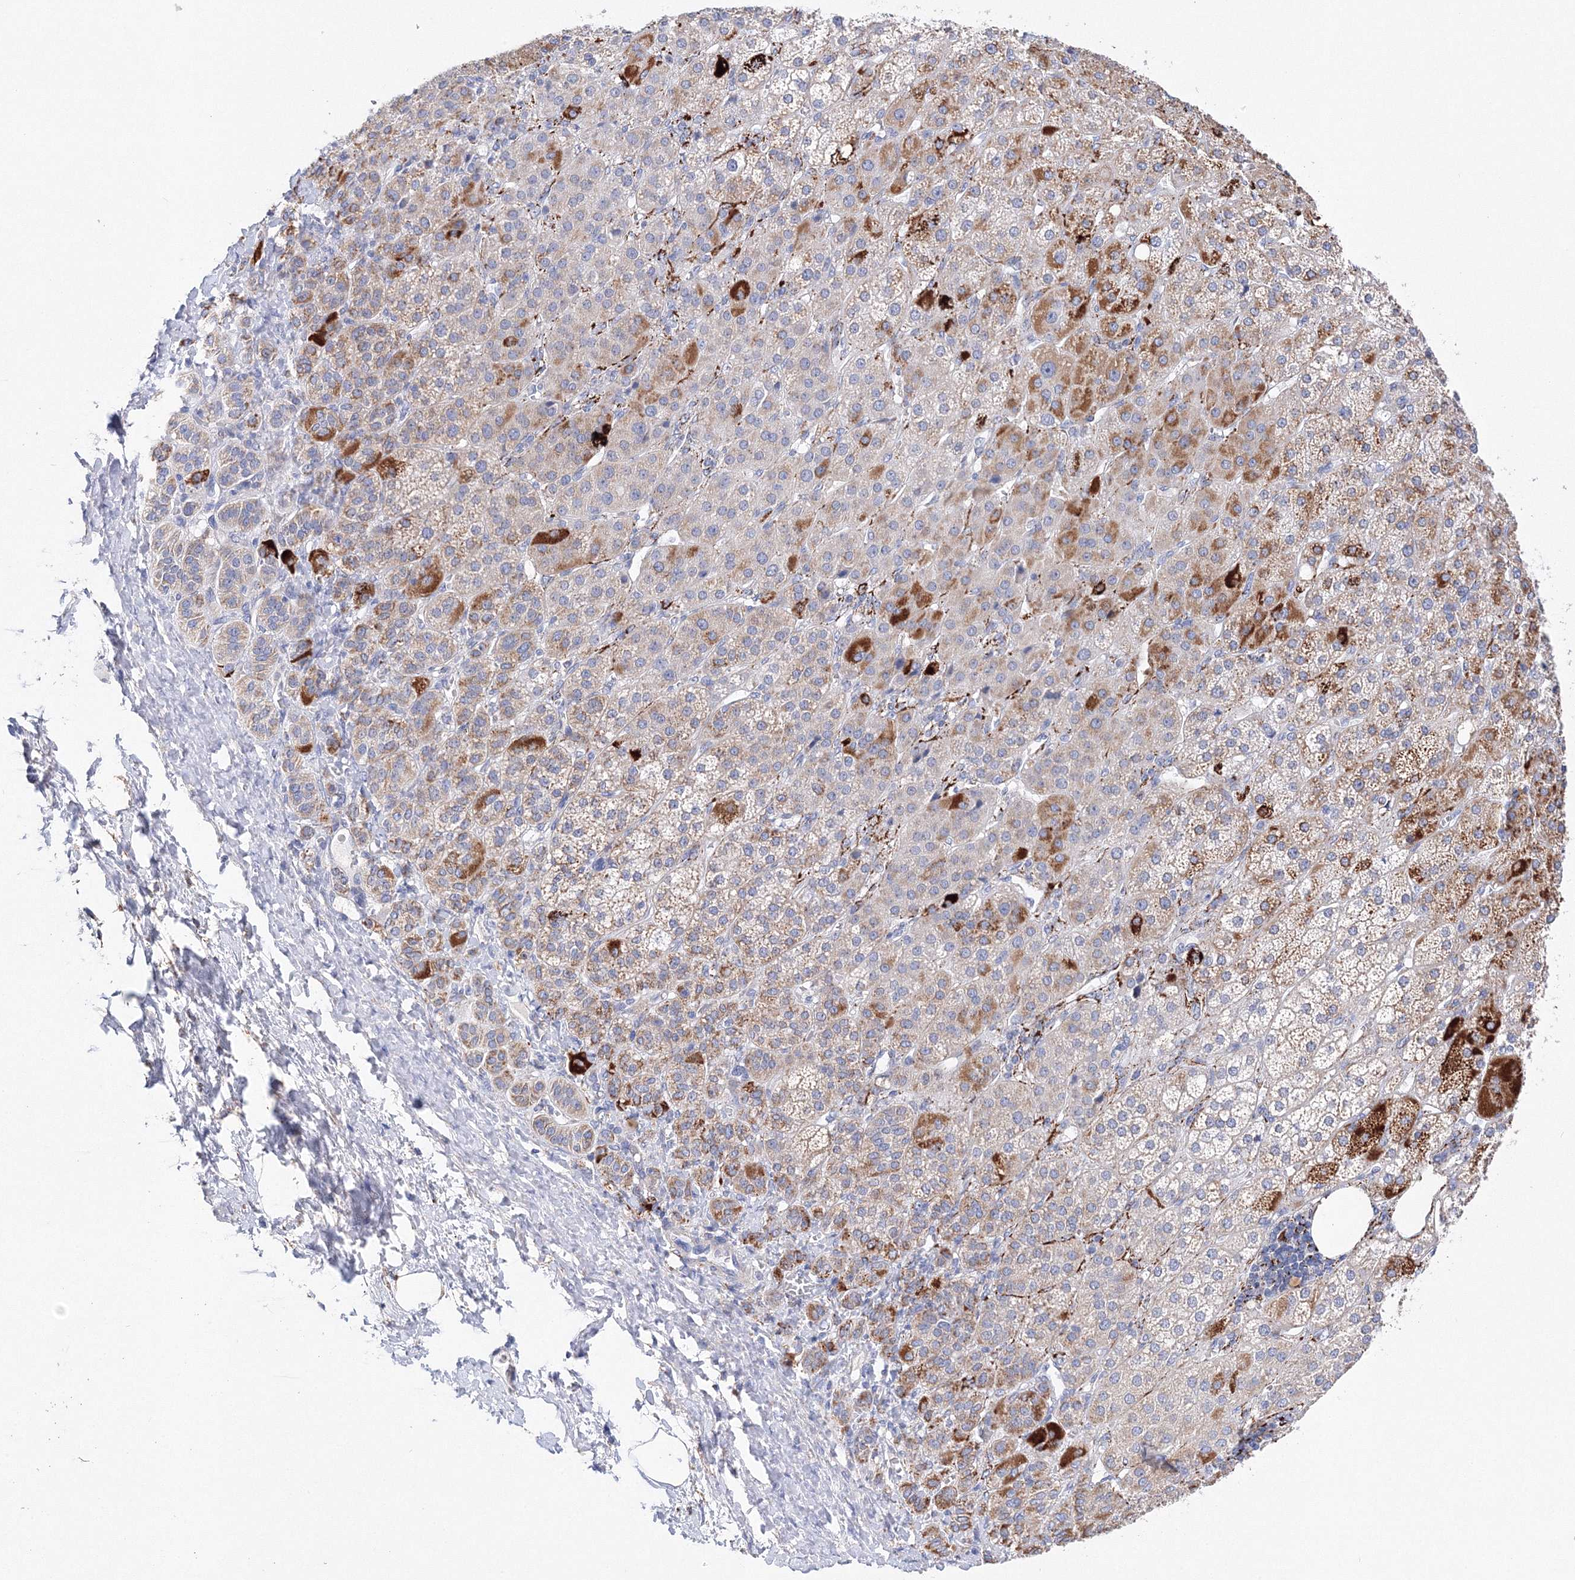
{"staining": {"intensity": "strong", "quantity": "25%-75%", "location": "cytoplasmic/membranous"}, "tissue": "adrenal gland", "cell_type": "Glandular cells", "image_type": "normal", "snomed": [{"axis": "morphology", "description": "Normal tissue, NOS"}, {"axis": "topography", "description": "Adrenal gland"}], "caption": "Immunohistochemistry (IHC) staining of benign adrenal gland, which displays high levels of strong cytoplasmic/membranous positivity in about 25%-75% of glandular cells indicating strong cytoplasmic/membranous protein expression. The staining was performed using DAB (3,3'-diaminobenzidine) (brown) for protein detection and nuclei were counterstained in hematoxylin (blue).", "gene": "MERTK", "patient": {"sex": "female", "age": 57}}